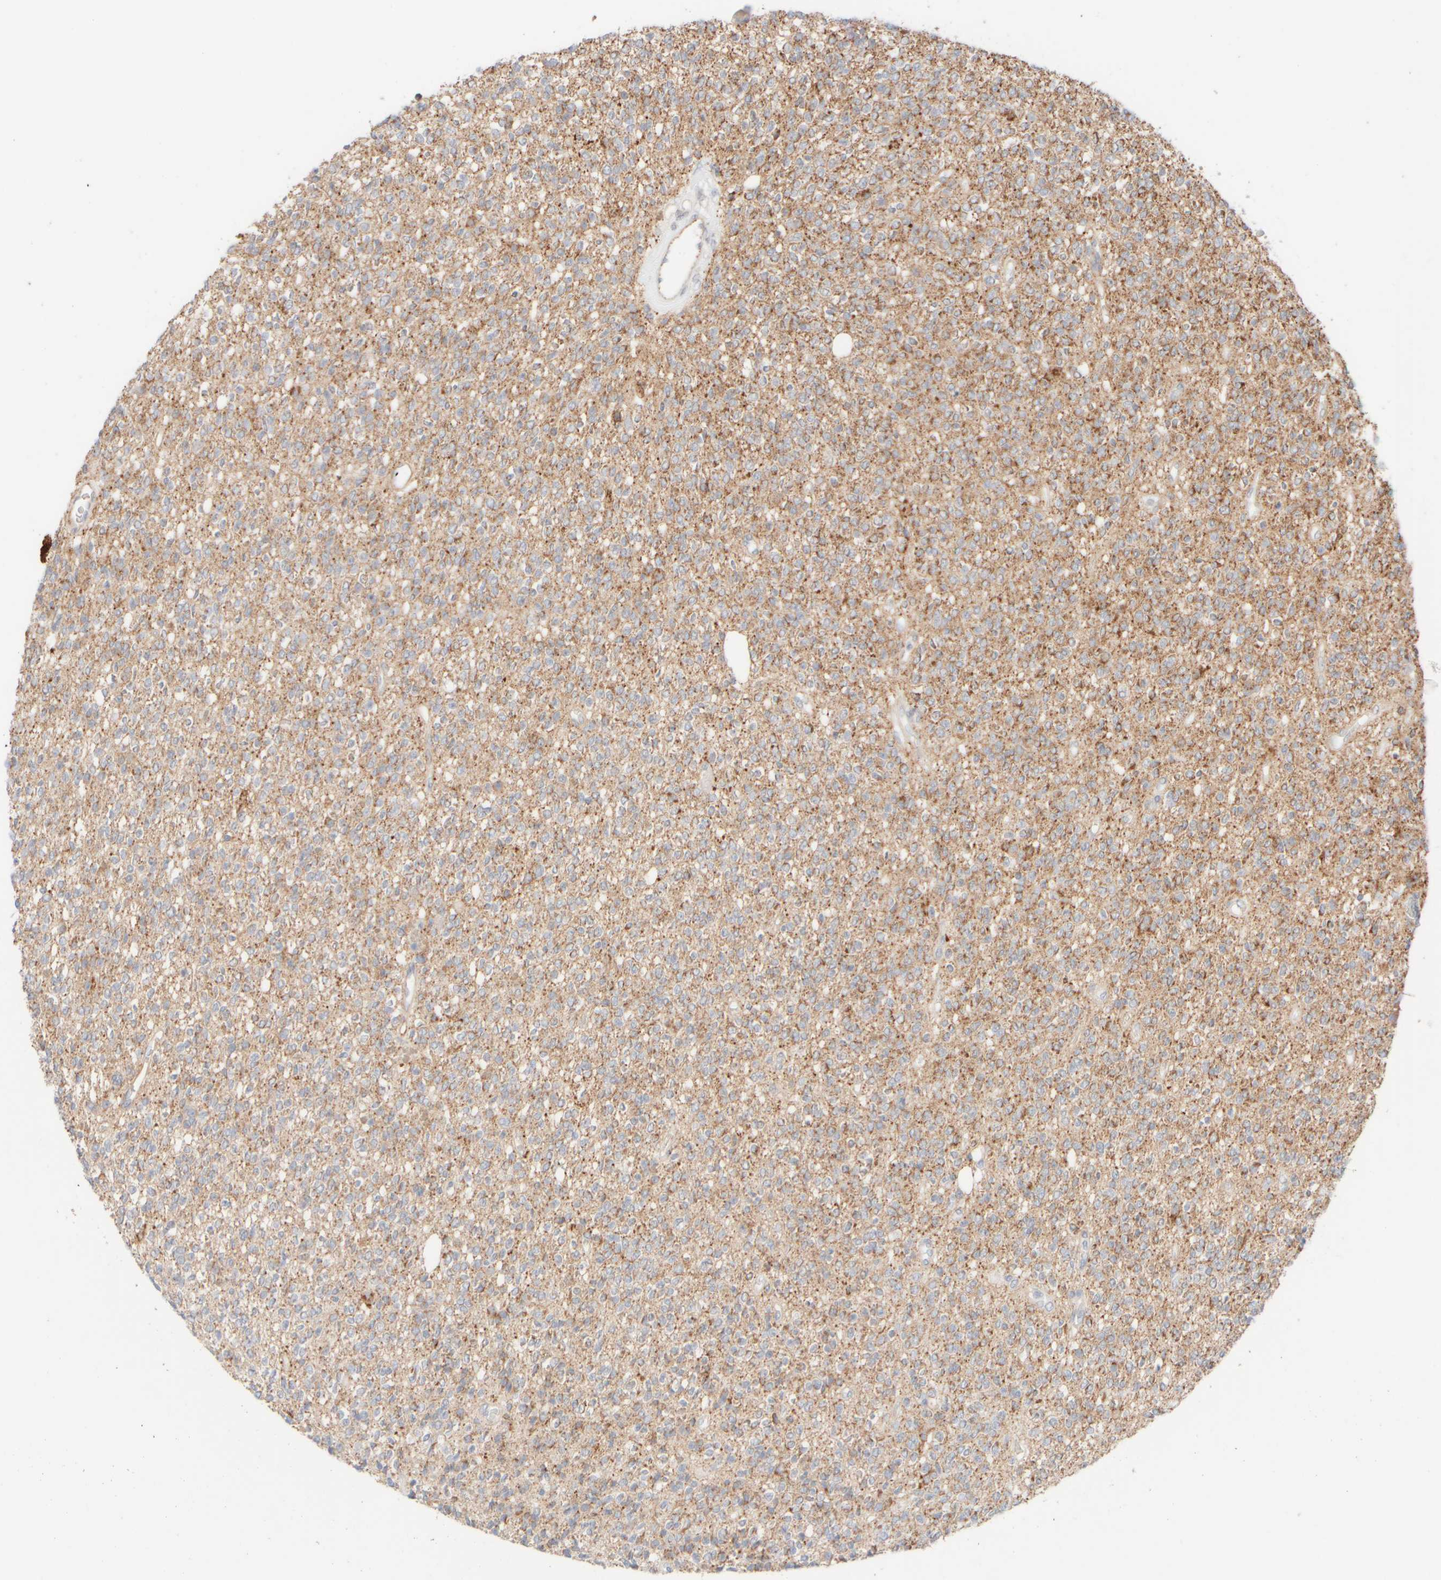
{"staining": {"intensity": "weak", "quantity": "<25%", "location": "cytoplasmic/membranous"}, "tissue": "glioma", "cell_type": "Tumor cells", "image_type": "cancer", "snomed": [{"axis": "morphology", "description": "Glioma, malignant, High grade"}, {"axis": "topography", "description": "Brain"}], "caption": "Immunohistochemical staining of human malignant glioma (high-grade) shows no significant expression in tumor cells.", "gene": "UNC13B", "patient": {"sex": "male", "age": 34}}